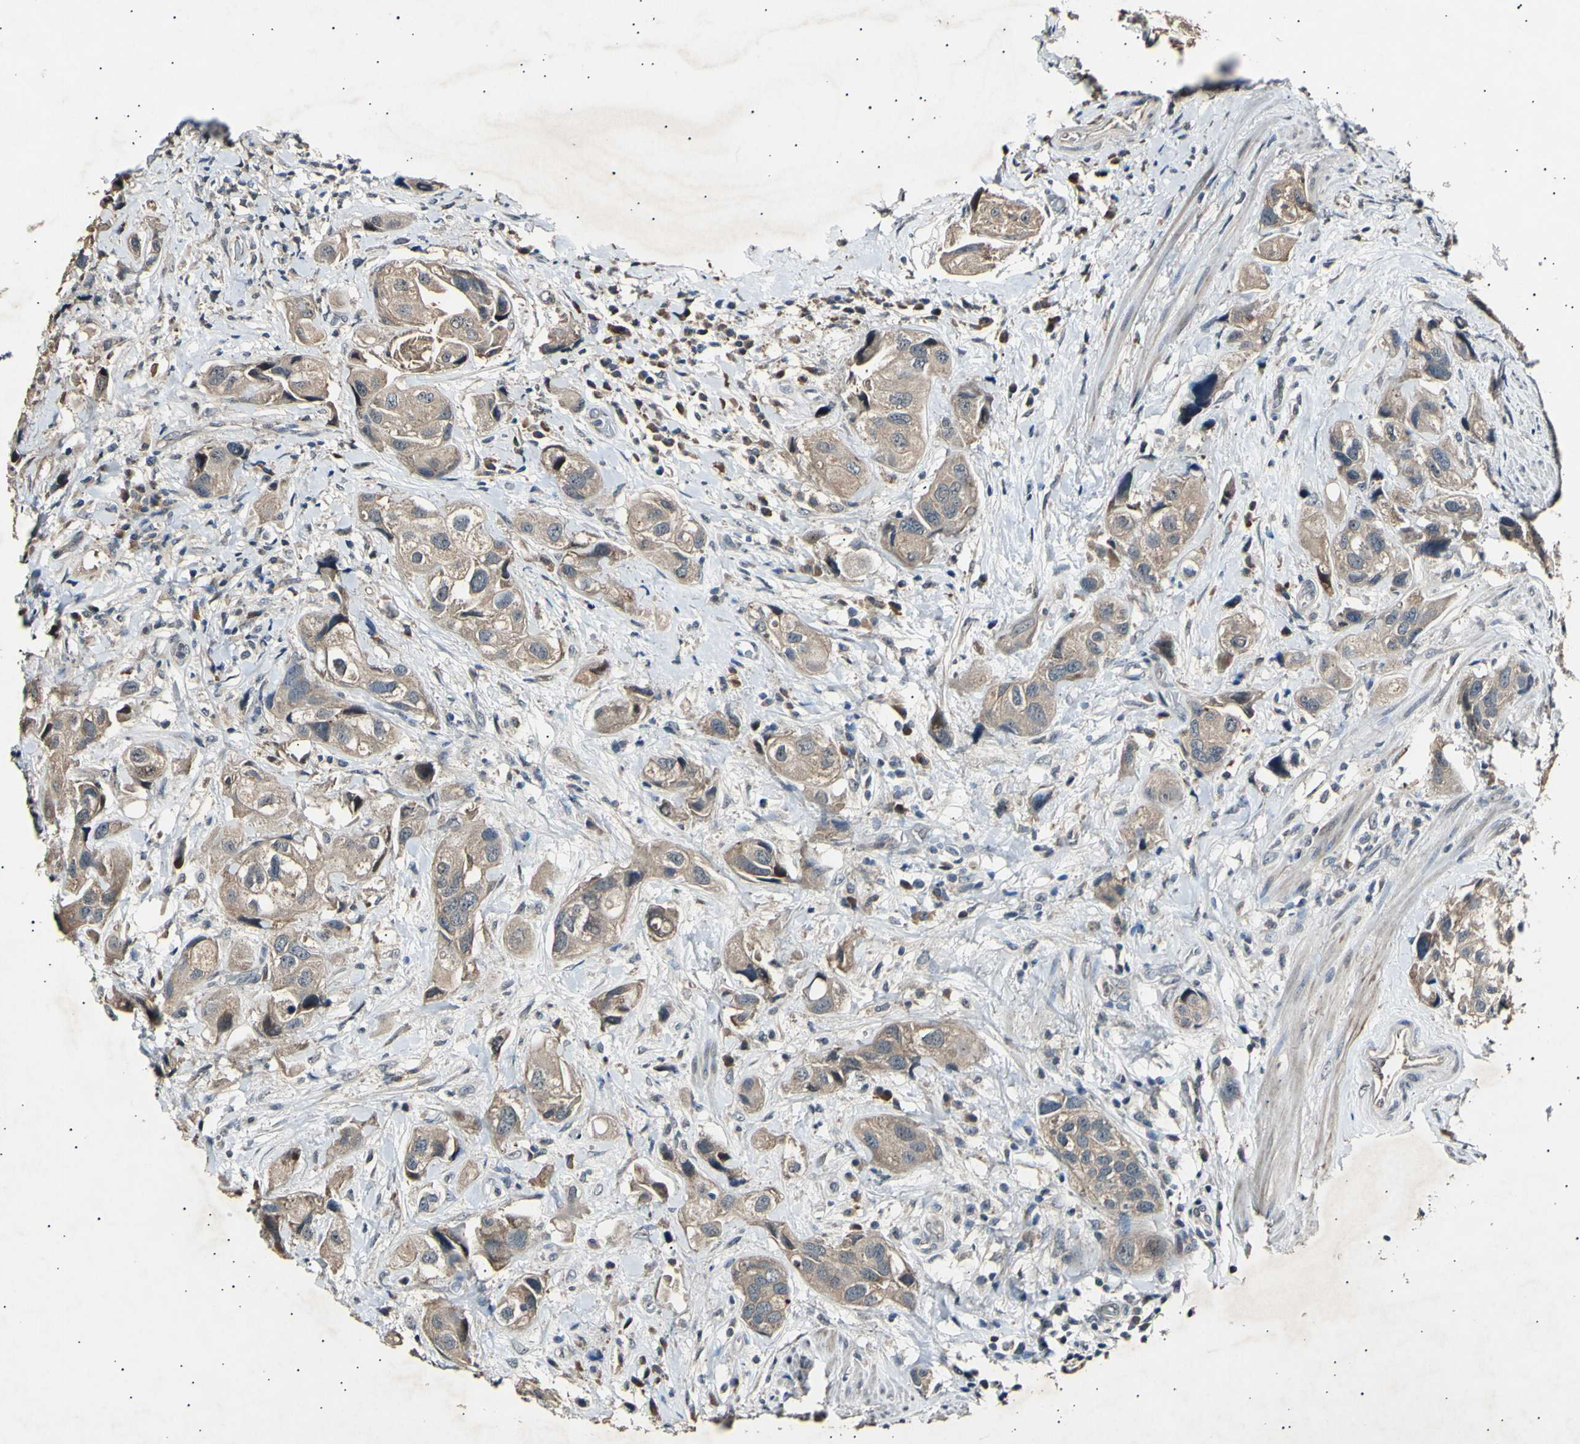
{"staining": {"intensity": "weak", "quantity": ">75%", "location": "cytoplasmic/membranous"}, "tissue": "urothelial cancer", "cell_type": "Tumor cells", "image_type": "cancer", "snomed": [{"axis": "morphology", "description": "Urothelial carcinoma, High grade"}, {"axis": "topography", "description": "Urinary bladder"}], "caption": "A micrograph of urothelial carcinoma (high-grade) stained for a protein demonstrates weak cytoplasmic/membranous brown staining in tumor cells.", "gene": "ADCY3", "patient": {"sex": "female", "age": 64}}